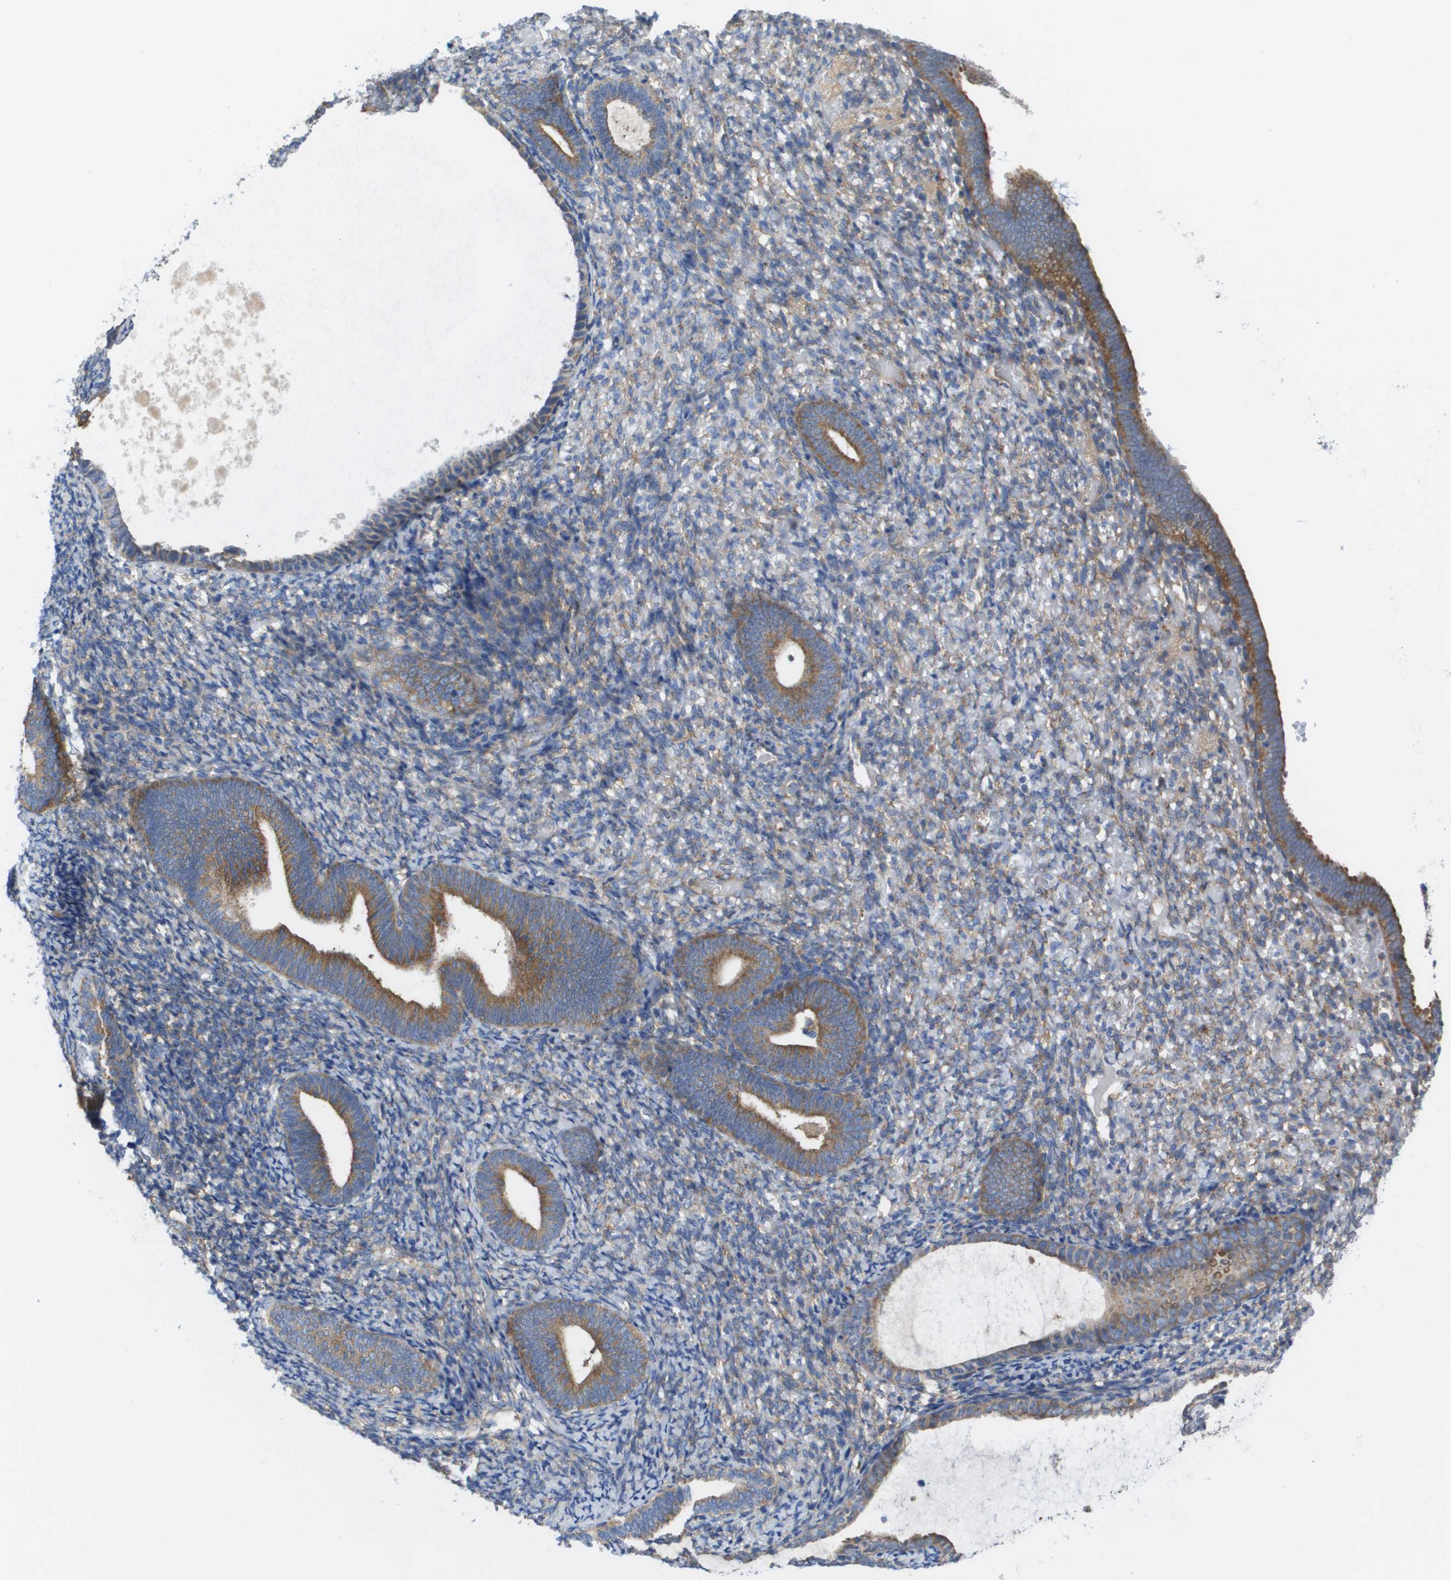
{"staining": {"intensity": "weak", "quantity": "<25%", "location": "cytoplasmic/membranous"}, "tissue": "endometrium", "cell_type": "Cells in endometrial stroma", "image_type": "normal", "snomed": [{"axis": "morphology", "description": "Normal tissue, NOS"}, {"axis": "topography", "description": "Endometrium"}], "caption": "Immunohistochemistry photomicrograph of benign endometrium: human endometrium stained with DAB exhibits no significant protein positivity in cells in endometrial stroma.", "gene": "EIF4G2", "patient": {"sex": "female", "age": 66}}